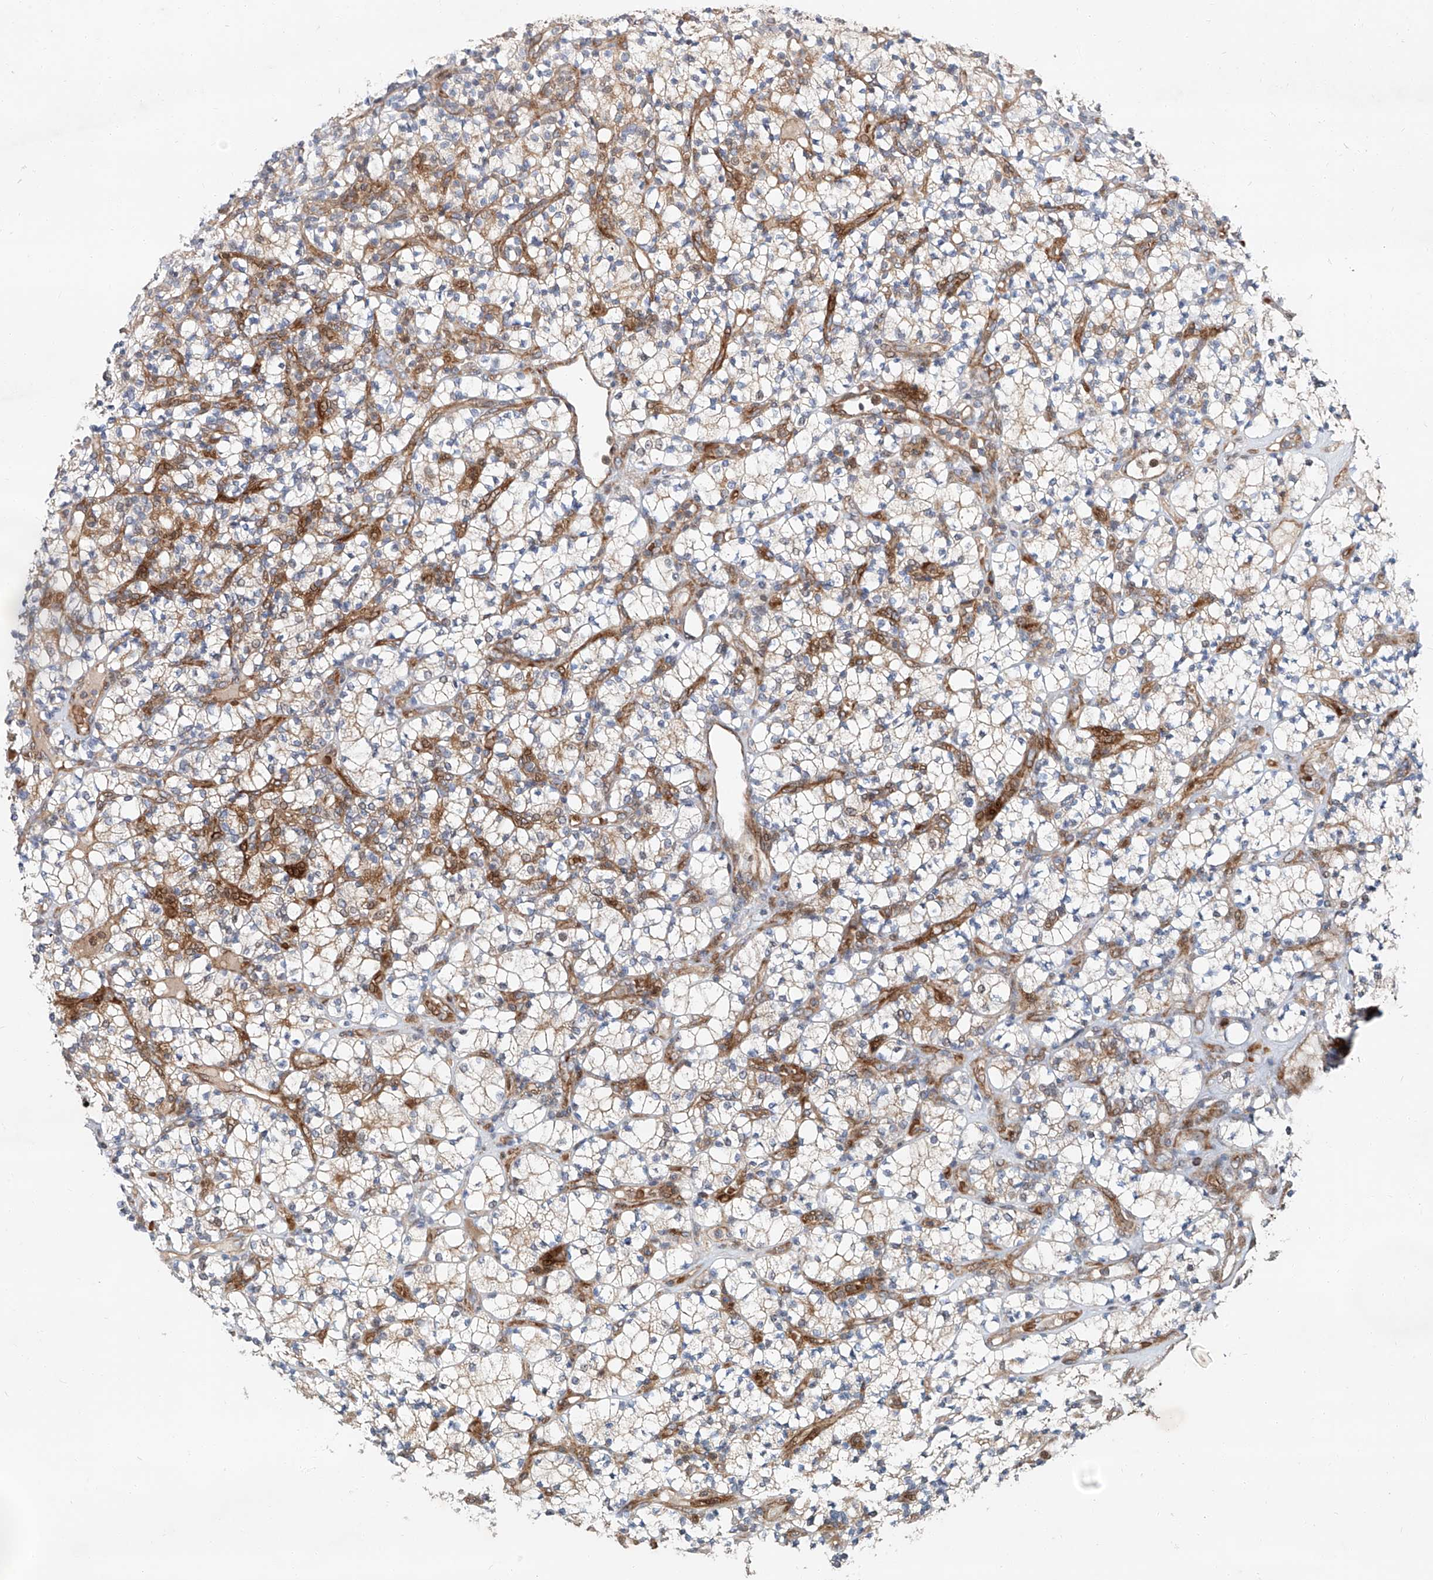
{"staining": {"intensity": "weak", "quantity": "<25%", "location": "cytoplasmic/membranous"}, "tissue": "renal cancer", "cell_type": "Tumor cells", "image_type": "cancer", "snomed": [{"axis": "morphology", "description": "Adenocarcinoma, NOS"}, {"axis": "topography", "description": "Kidney"}], "caption": "The micrograph shows no significant expression in tumor cells of renal adenocarcinoma.", "gene": "USF3", "patient": {"sex": "male", "age": 77}}